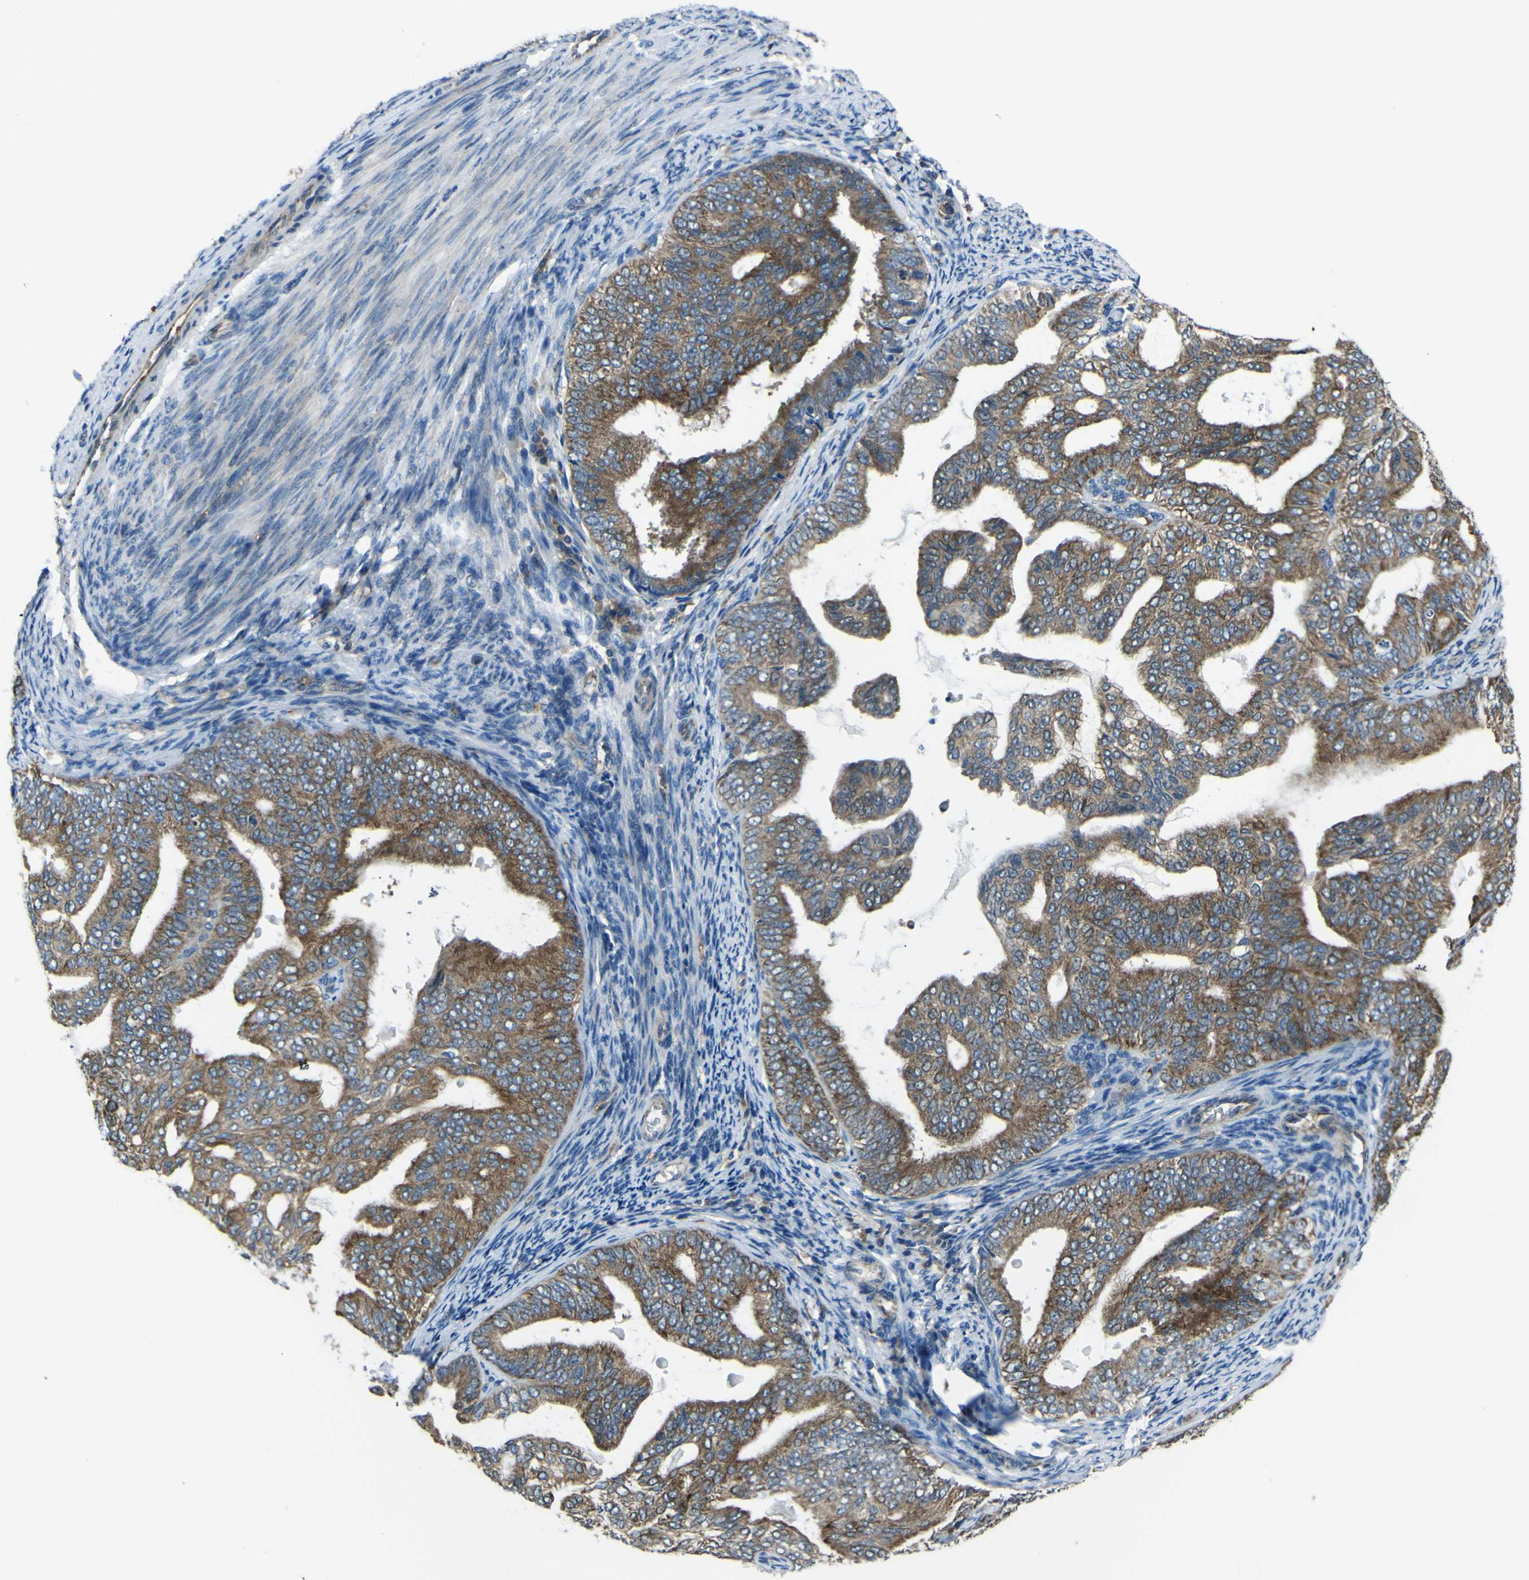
{"staining": {"intensity": "moderate", "quantity": ">75%", "location": "cytoplasmic/membranous"}, "tissue": "endometrial cancer", "cell_type": "Tumor cells", "image_type": "cancer", "snomed": [{"axis": "morphology", "description": "Adenocarcinoma, NOS"}, {"axis": "topography", "description": "Endometrium"}], "caption": "Tumor cells exhibit medium levels of moderate cytoplasmic/membranous staining in approximately >75% of cells in human endometrial adenocarcinoma.", "gene": "STIM1", "patient": {"sex": "female", "age": 58}}